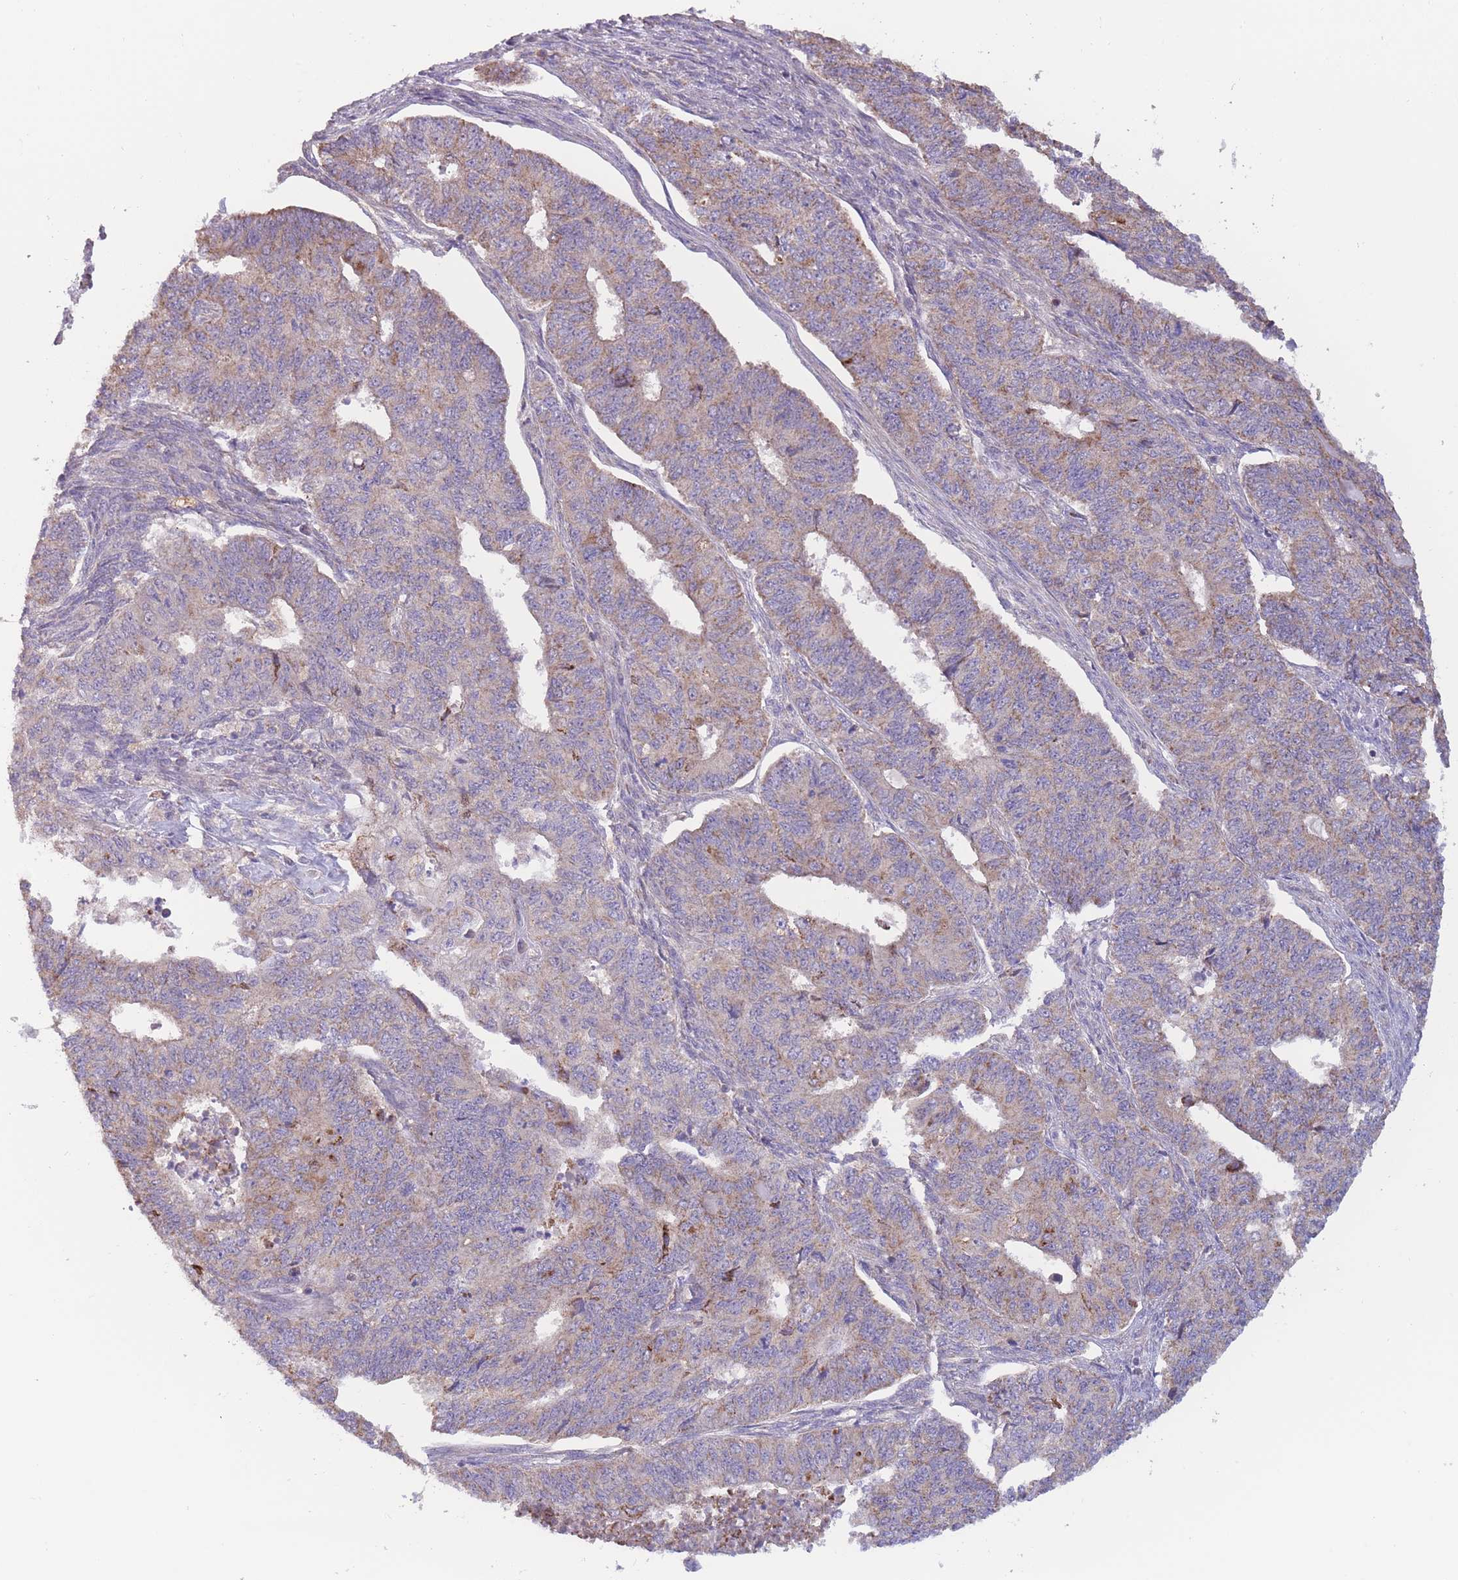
{"staining": {"intensity": "moderate", "quantity": "<25%", "location": "cytoplasmic/membranous"}, "tissue": "endometrial cancer", "cell_type": "Tumor cells", "image_type": "cancer", "snomed": [{"axis": "morphology", "description": "Adenocarcinoma, NOS"}, {"axis": "topography", "description": "Endometrium"}], "caption": "Endometrial cancer stained with immunohistochemistry demonstrates moderate cytoplasmic/membranous expression in about <25% of tumor cells.", "gene": "SLC25A42", "patient": {"sex": "female", "age": 32}}